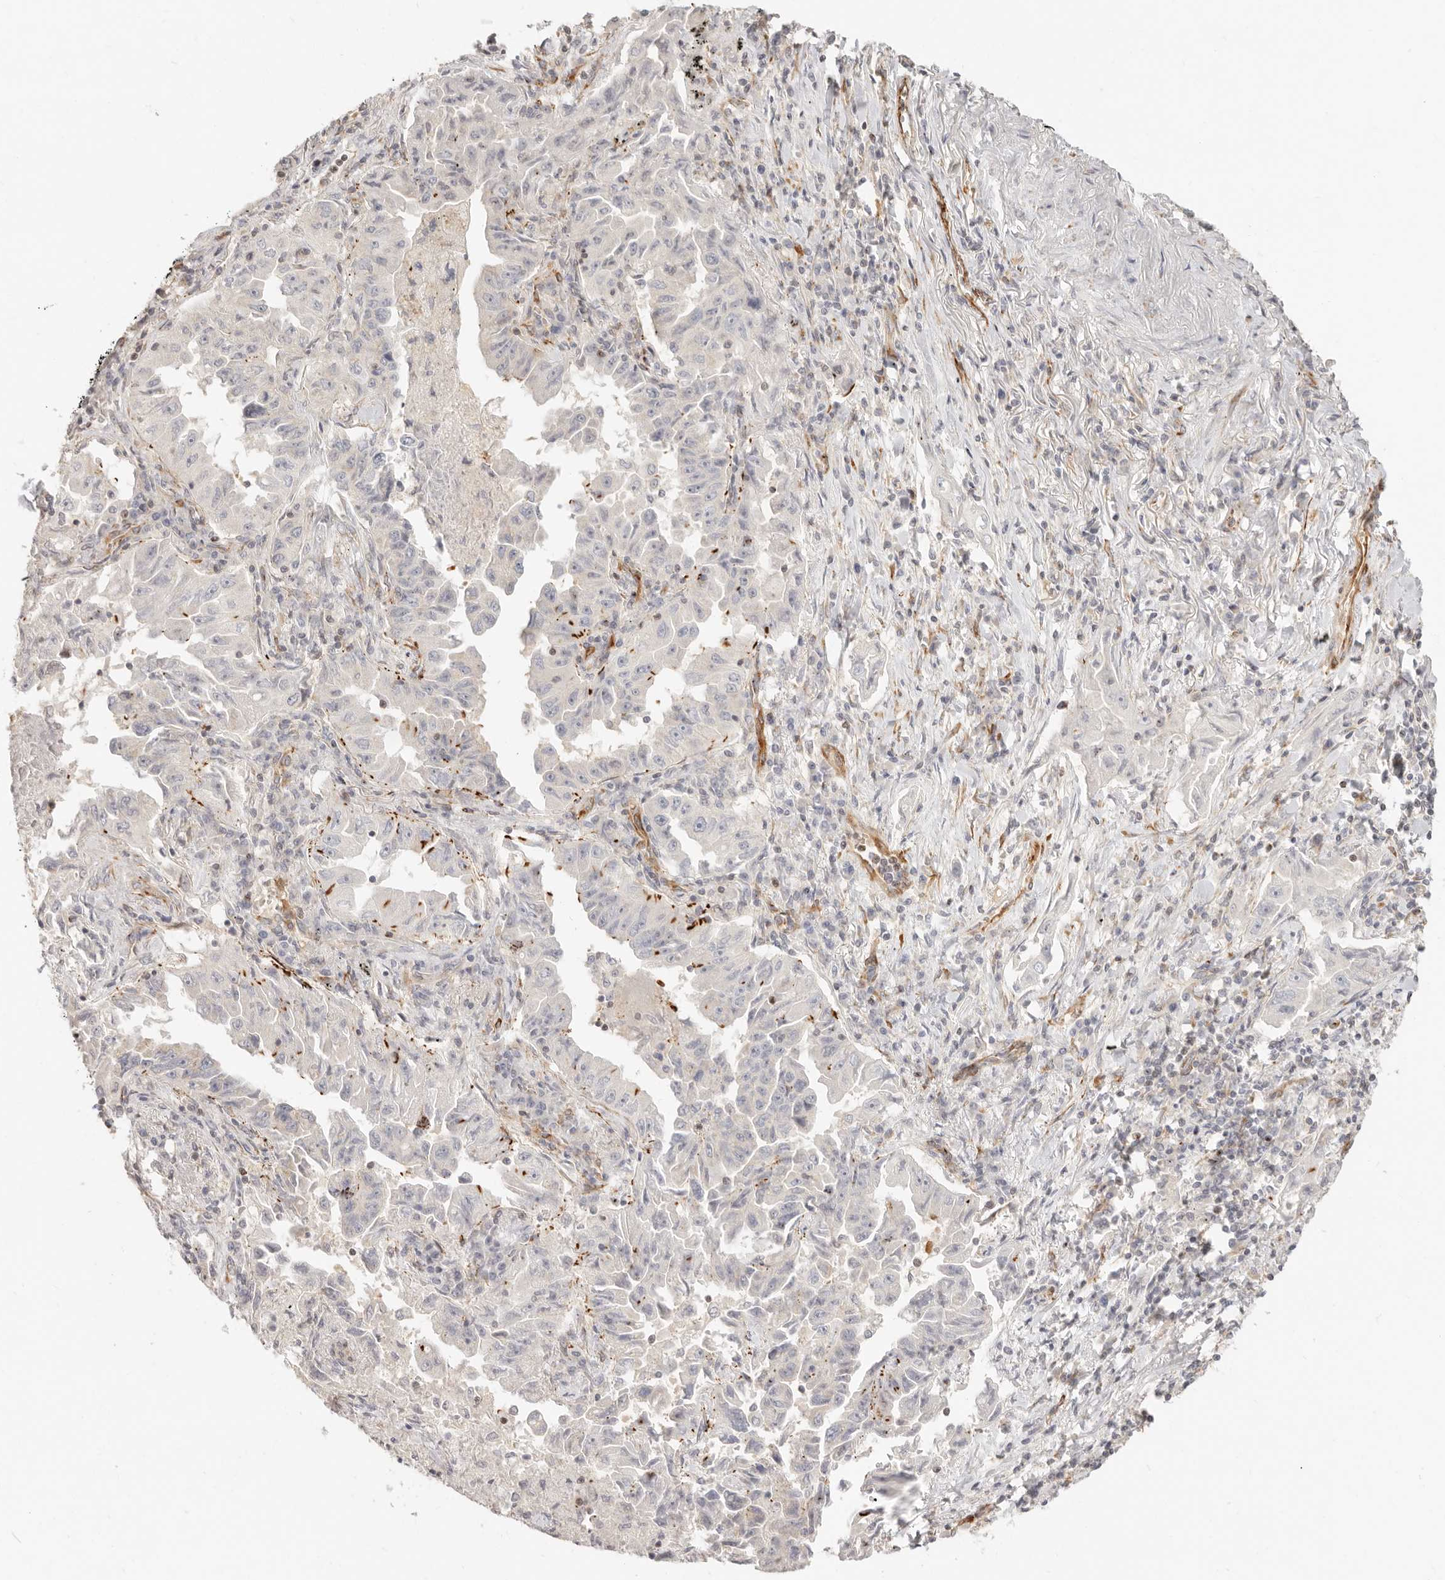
{"staining": {"intensity": "moderate", "quantity": "25%-75%", "location": "cytoplasmic/membranous,nuclear"}, "tissue": "lung cancer", "cell_type": "Tumor cells", "image_type": "cancer", "snomed": [{"axis": "morphology", "description": "Adenocarcinoma, NOS"}, {"axis": "topography", "description": "Lung"}], "caption": "Immunohistochemical staining of lung adenocarcinoma demonstrates moderate cytoplasmic/membranous and nuclear protein staining in approximately 25%-75% of tumor cells.", "gene": "SASS6", "patient": {"sex": "female", "age": 51}}